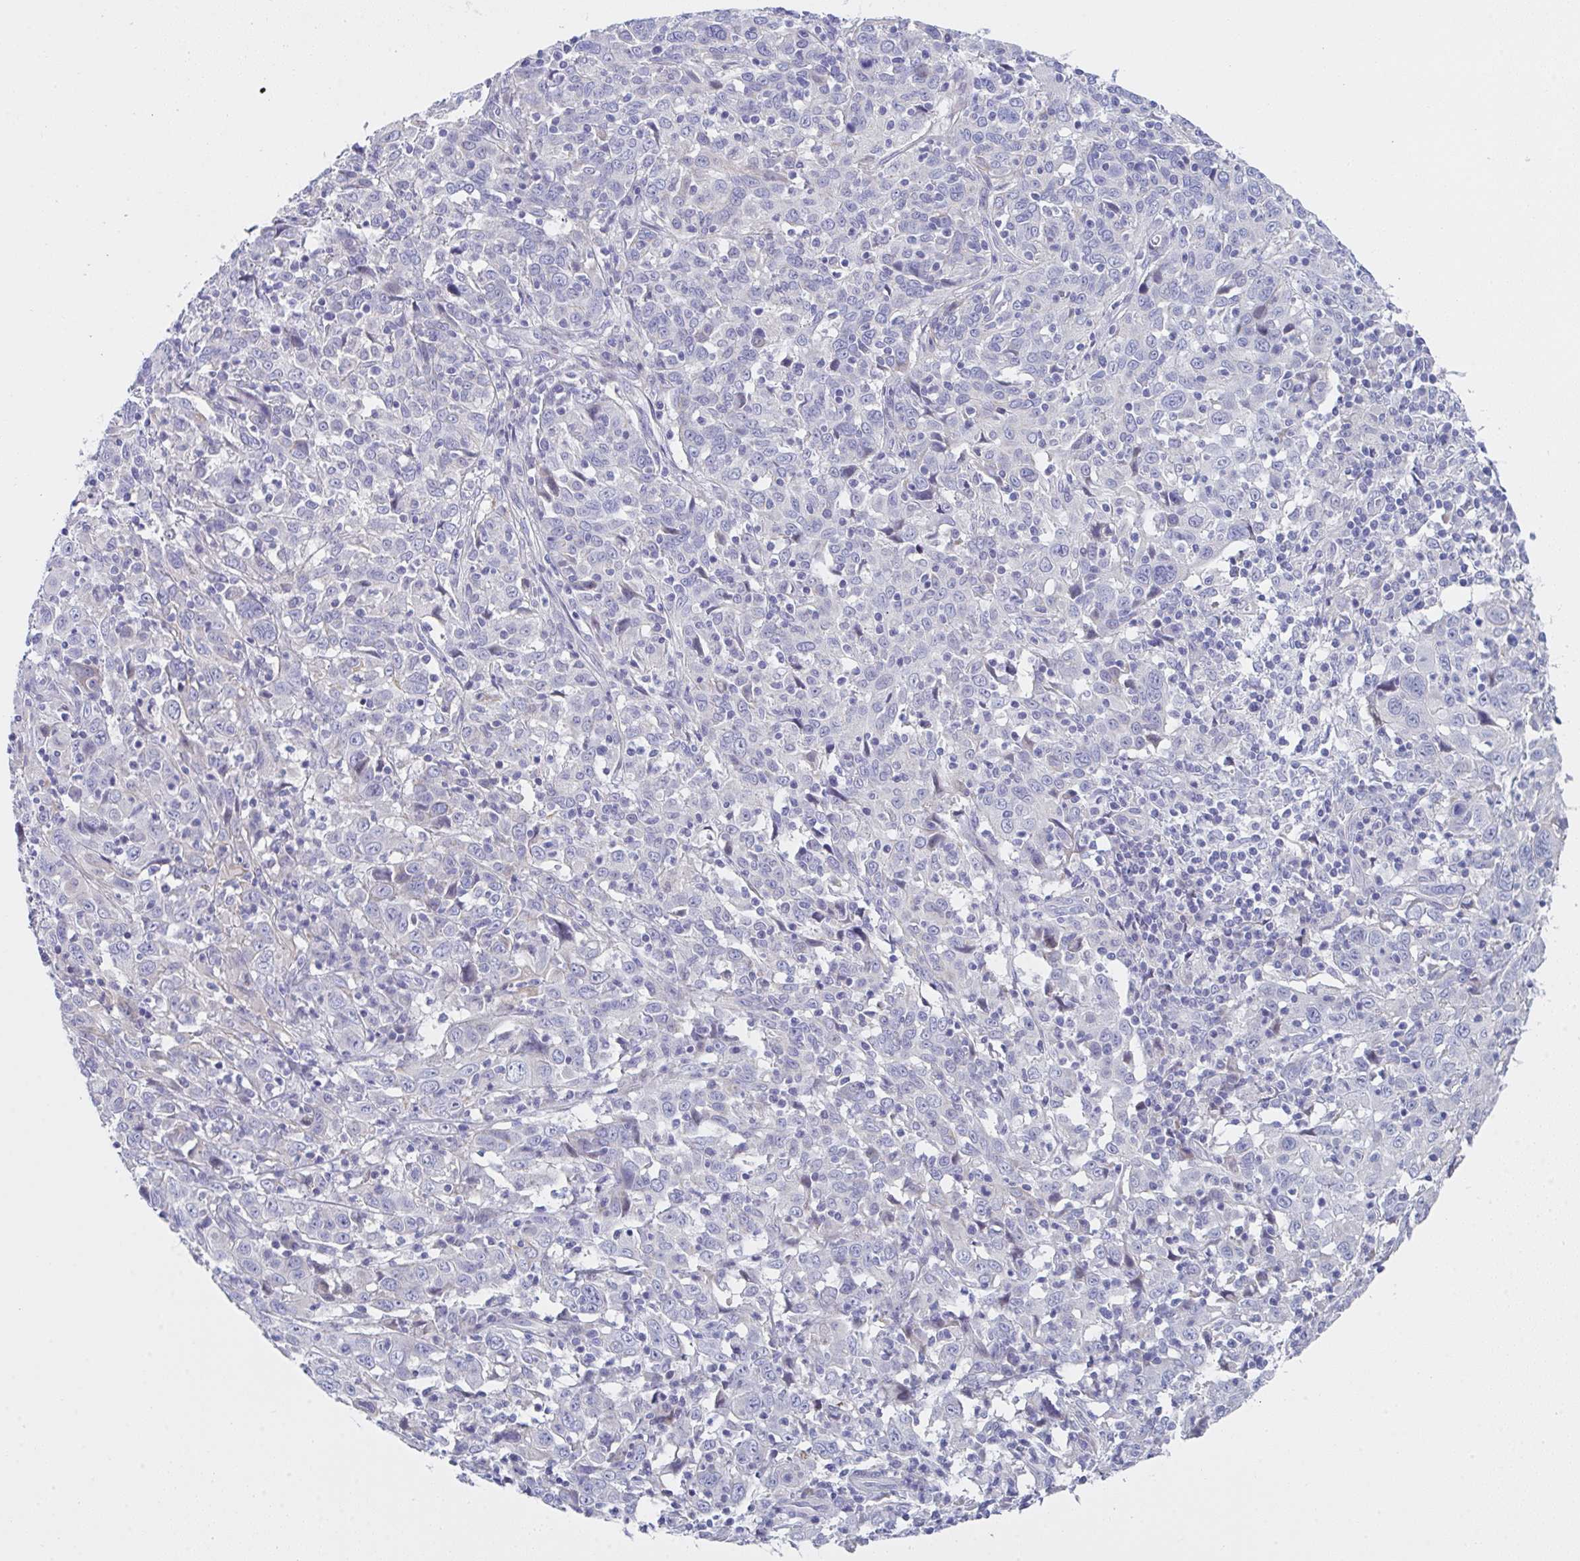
{"staining": {"intensity": "negative", "quantity": "none", "location": "none"}, "tissue": "cervical cancer", "cell_type": "Tumor cells", "image_type": "cancer", "snomed": [{"axis": "morphology", "description": "Squamous cell carcinoma, NOS"}, {"axis": "topography", "description": "Cervix"}], "caption": "There is no significant staining in tumor cells of cervical squamous cell carcinoma.", "gene": "FBXO47", "patient": {"sex": "female", "age": 46}}